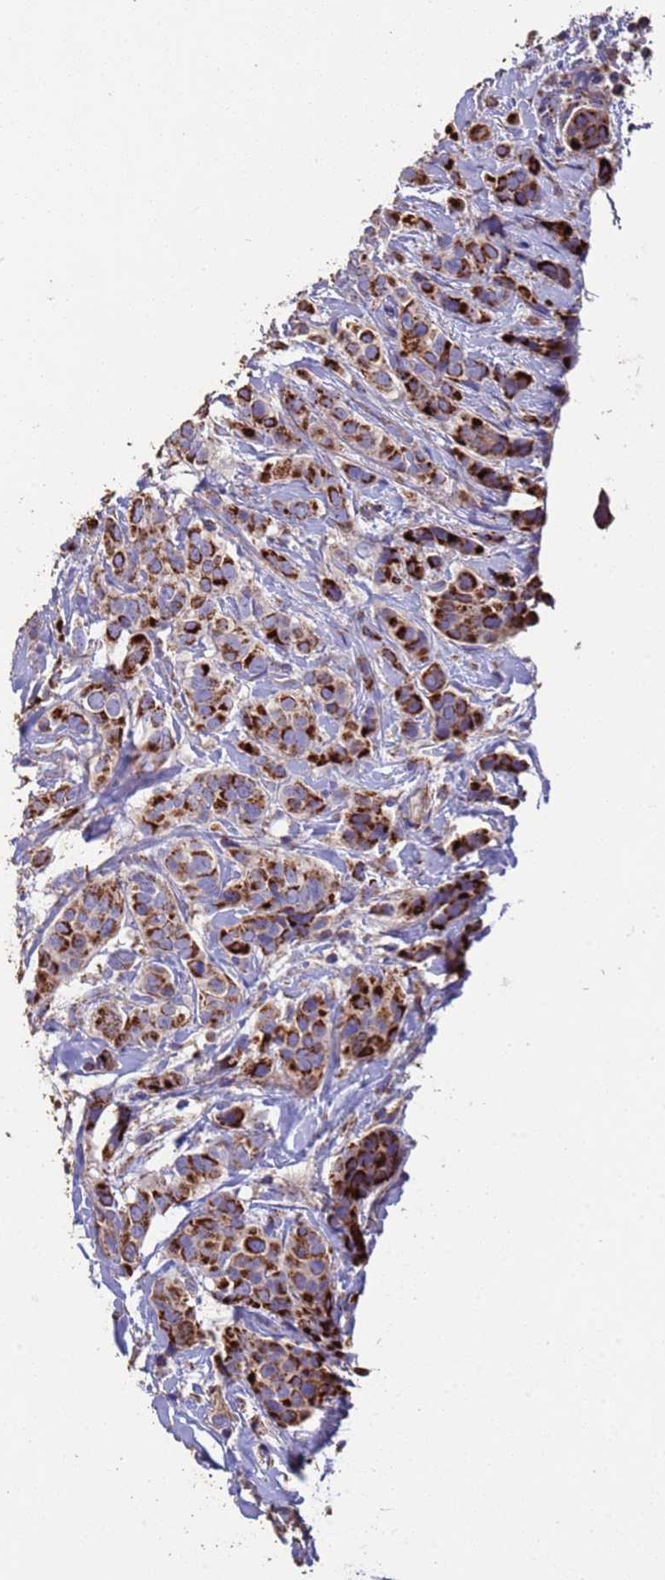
{"staining": {"intensity": "strong", "quantity": ">75%", "location": "cytoplasmic/membranous"}, "tissue": "breast cancer", "cell_type": "Tumor cells", "image_type": "cancer", "snomed": [{"axis": "morphology", "description": "Lobular carcinoma"}, {"axis": "topography", "description": "Breast"}], "caption": "Breast lobular carcinoma stained with a protein marker reveals strong staining in tumor cells.", "gene": "ZNFX1", "patient": {"sex": "female", "age": 51}}